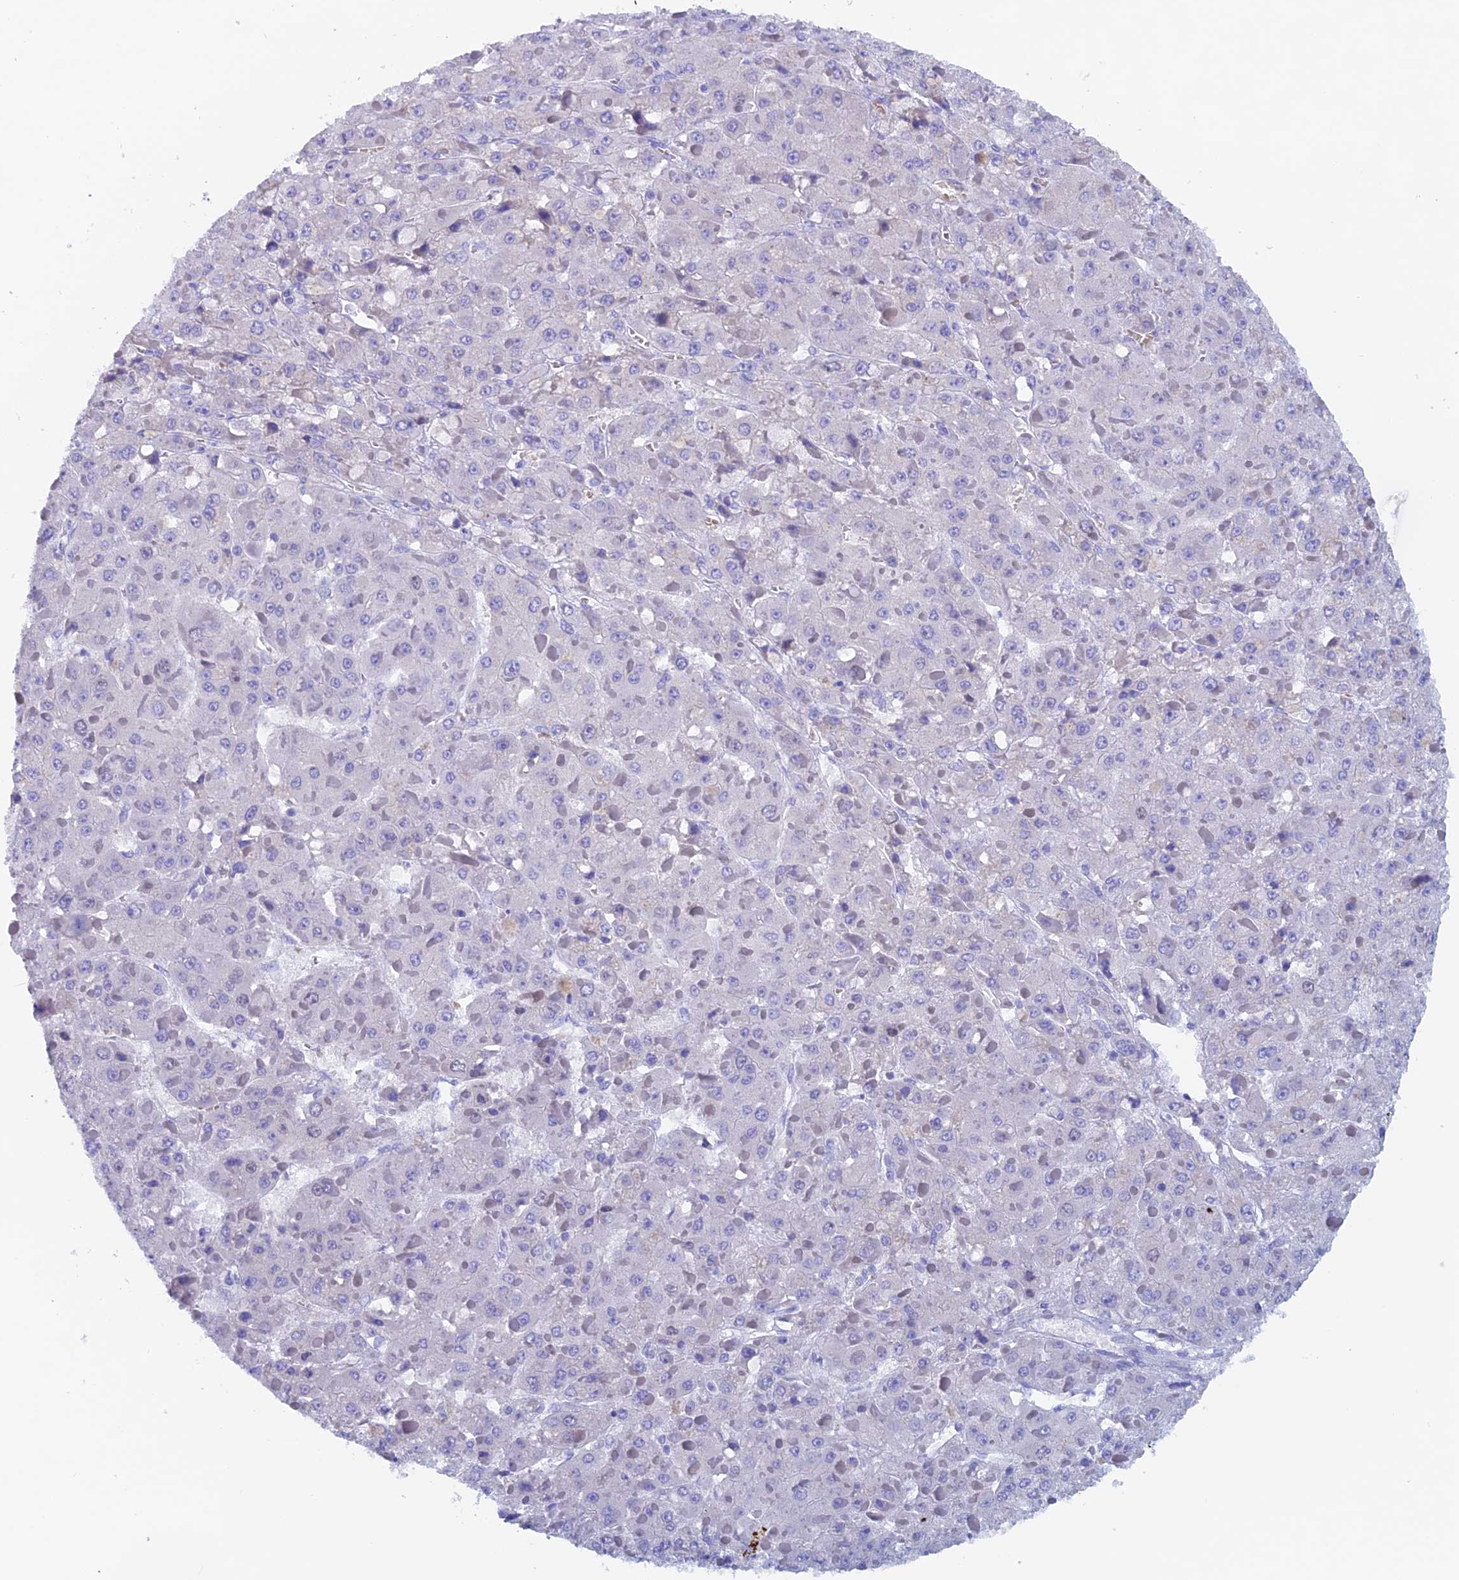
{"staining": {"intensity": "negative", "quantity": "none", "location": "none"}, "tissue": "liver cancer", "cell_type": "Tumor cells", "image_type": "cancer", "snomed": [{"axis": "morphology", "description": "Carcinoma, Hepatocellular, NOS"}, {"axis": "topography", "description": "Liver"}], "caption": "DAB (3,3'-diaminobenzidine) immunohistochemical staining of human liver hepatocellular carcinoma exhibits no significant staining in tumor cells.", "gene": "PSMC3IP", "patient": {"sex": "female", "age": 73}}